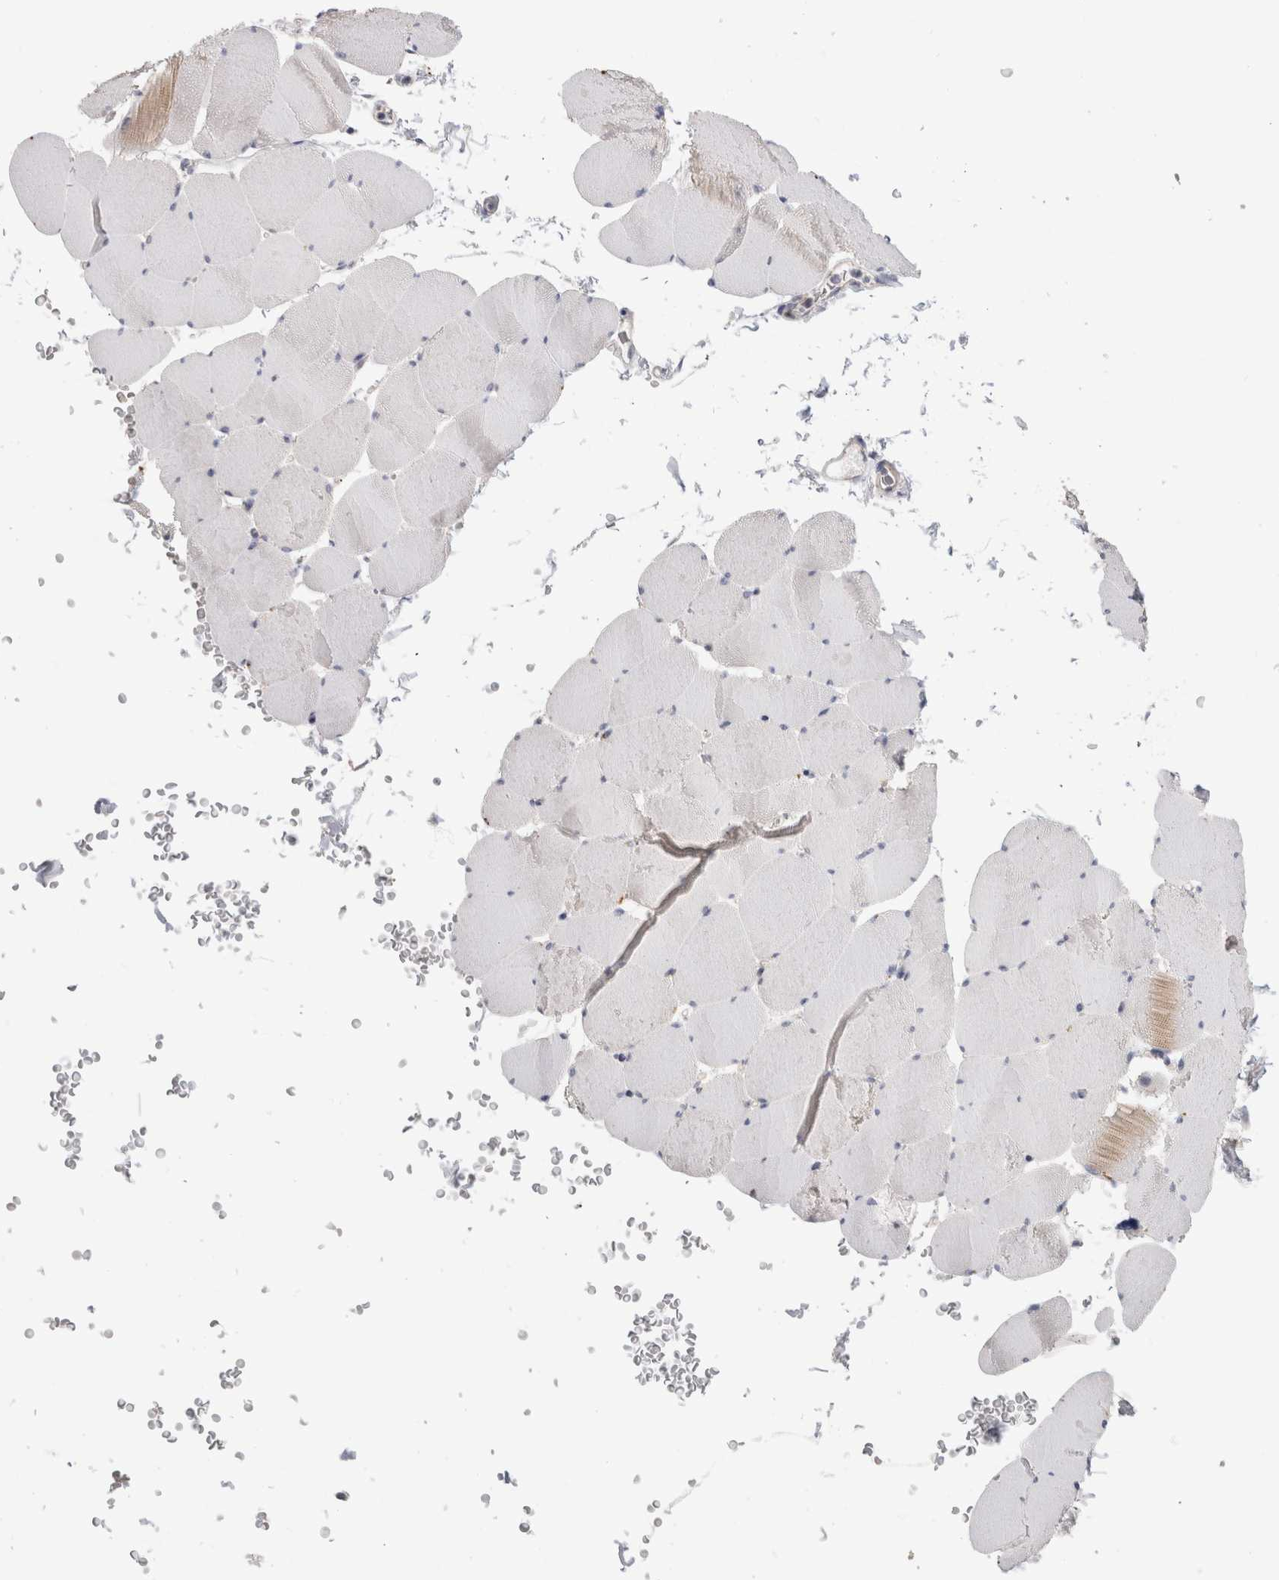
{"staining": {"intensity": "moderate", "quantity": "<25%", "location": "cytoplasmic/membranous"}, "tissue": "skeletal muscle", "cell_type": "Myocytes", "image_type": "normal", "snomed": [{"axis": "morphology", "description": "Normal tissue, NOS"}, {"axis": "topography", "description": "Skeletal muscle"}], "caption": "DAB immunohistochemical staining of unremarkable human skeletal muscle displays moderate cytoplasmic/membranous protein expression in about <25% of myocytes.", "gene": "AFP", "patient": {"sex": "male", "age": 62}}